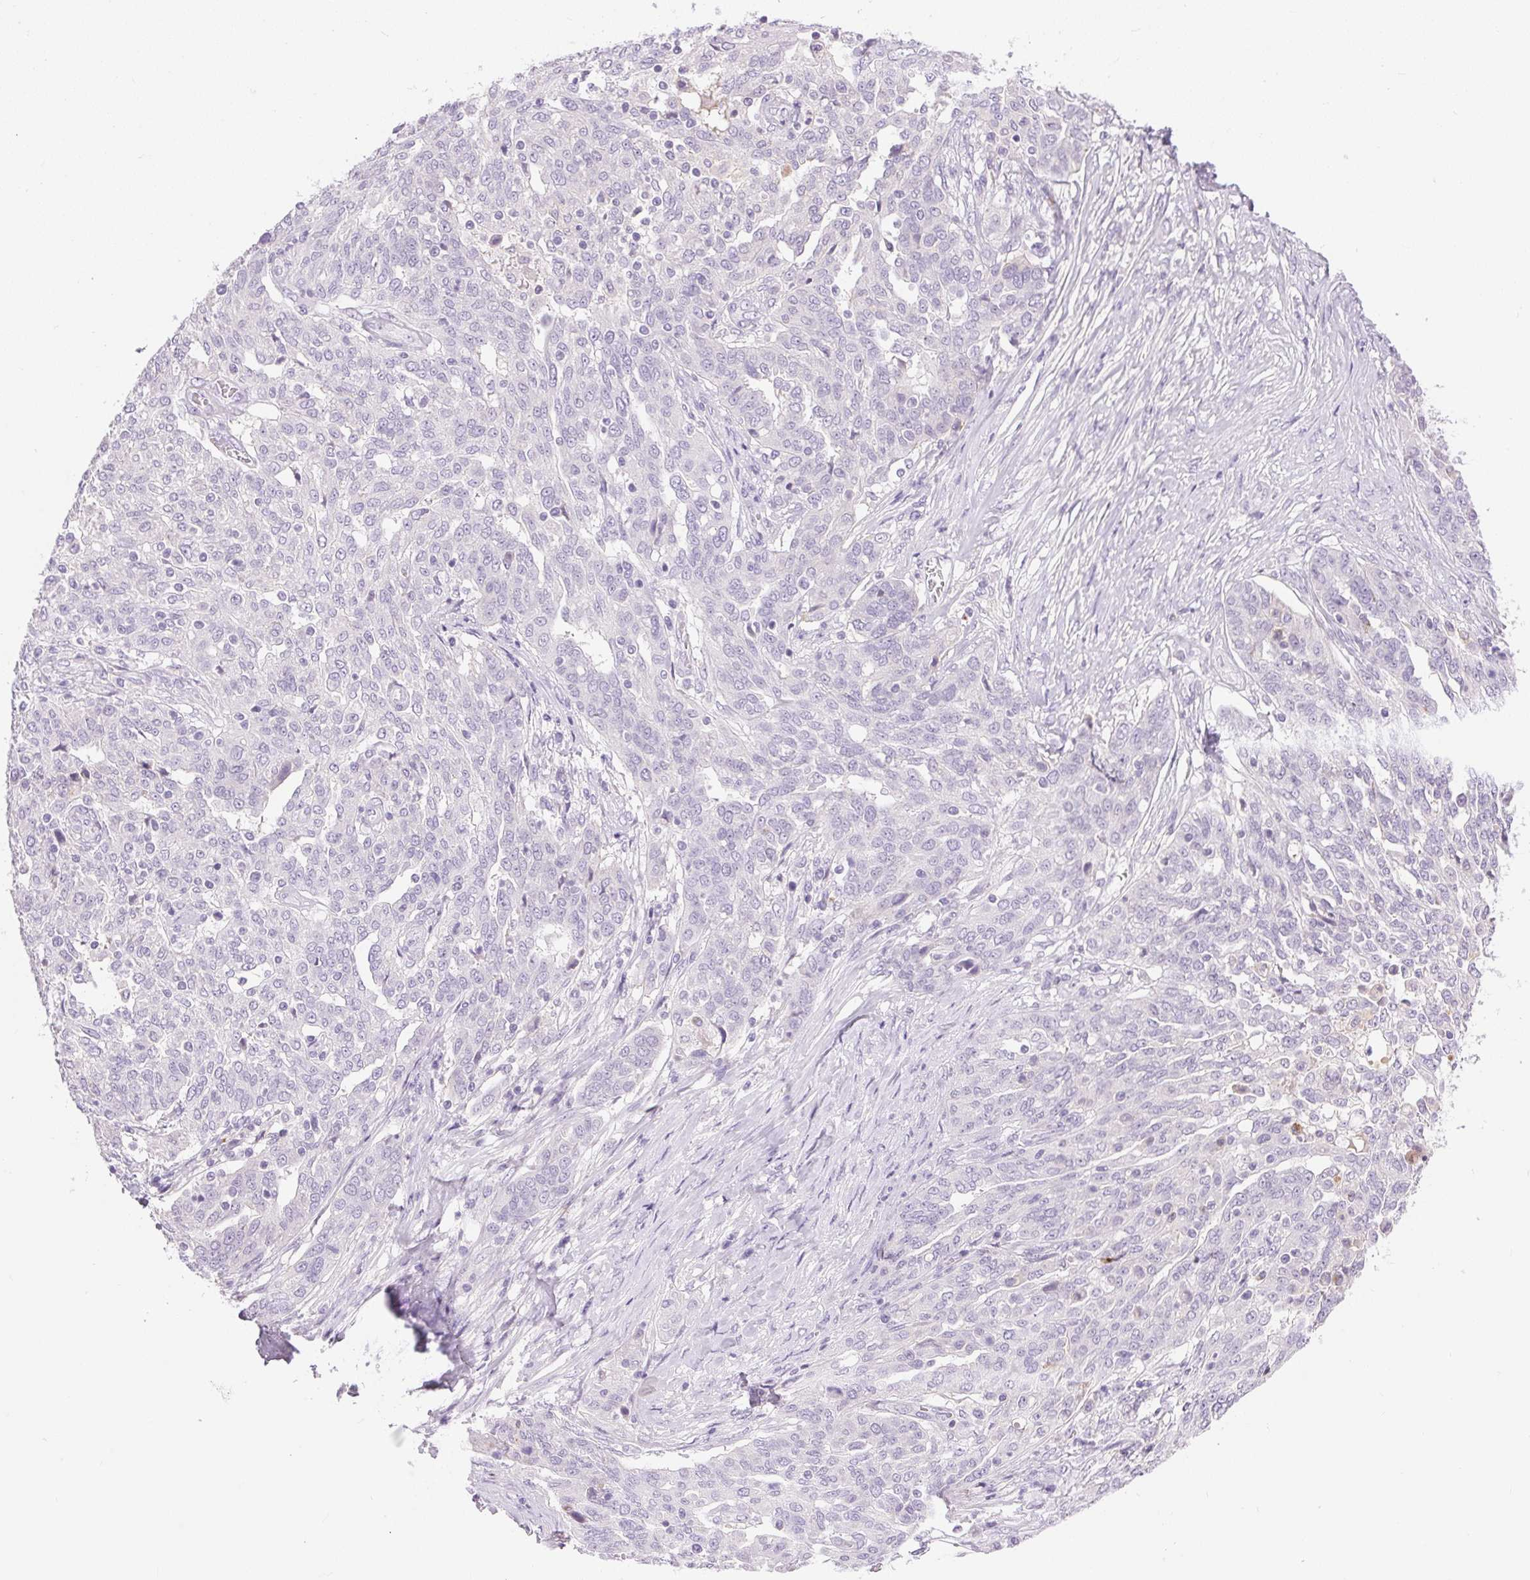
{"staining": {"intensity": "negative", "quantity": "none", "location": "none"}, "tissue": "ovarian cancer", "cell_type": "Tumor cells", "image_type": "cancer", "snomed": [{"axis": "morphology", "description": "Cystadenocarcinoma, serous, NOS"}, {"axis": "topography", "description": "Ovary"}], "caption": "Ovarian cancer (serous cystadenocarcinoma) was stained to show a protein in brown. There is no significant positivity in tumor cells. Brightfield microscopy of IHC stained with DAB (brown) and hematoxylin (blue), captured at high magnification.", "gene": "PNLIPRP3", "patient": {"sex": "female", "age": 67}}